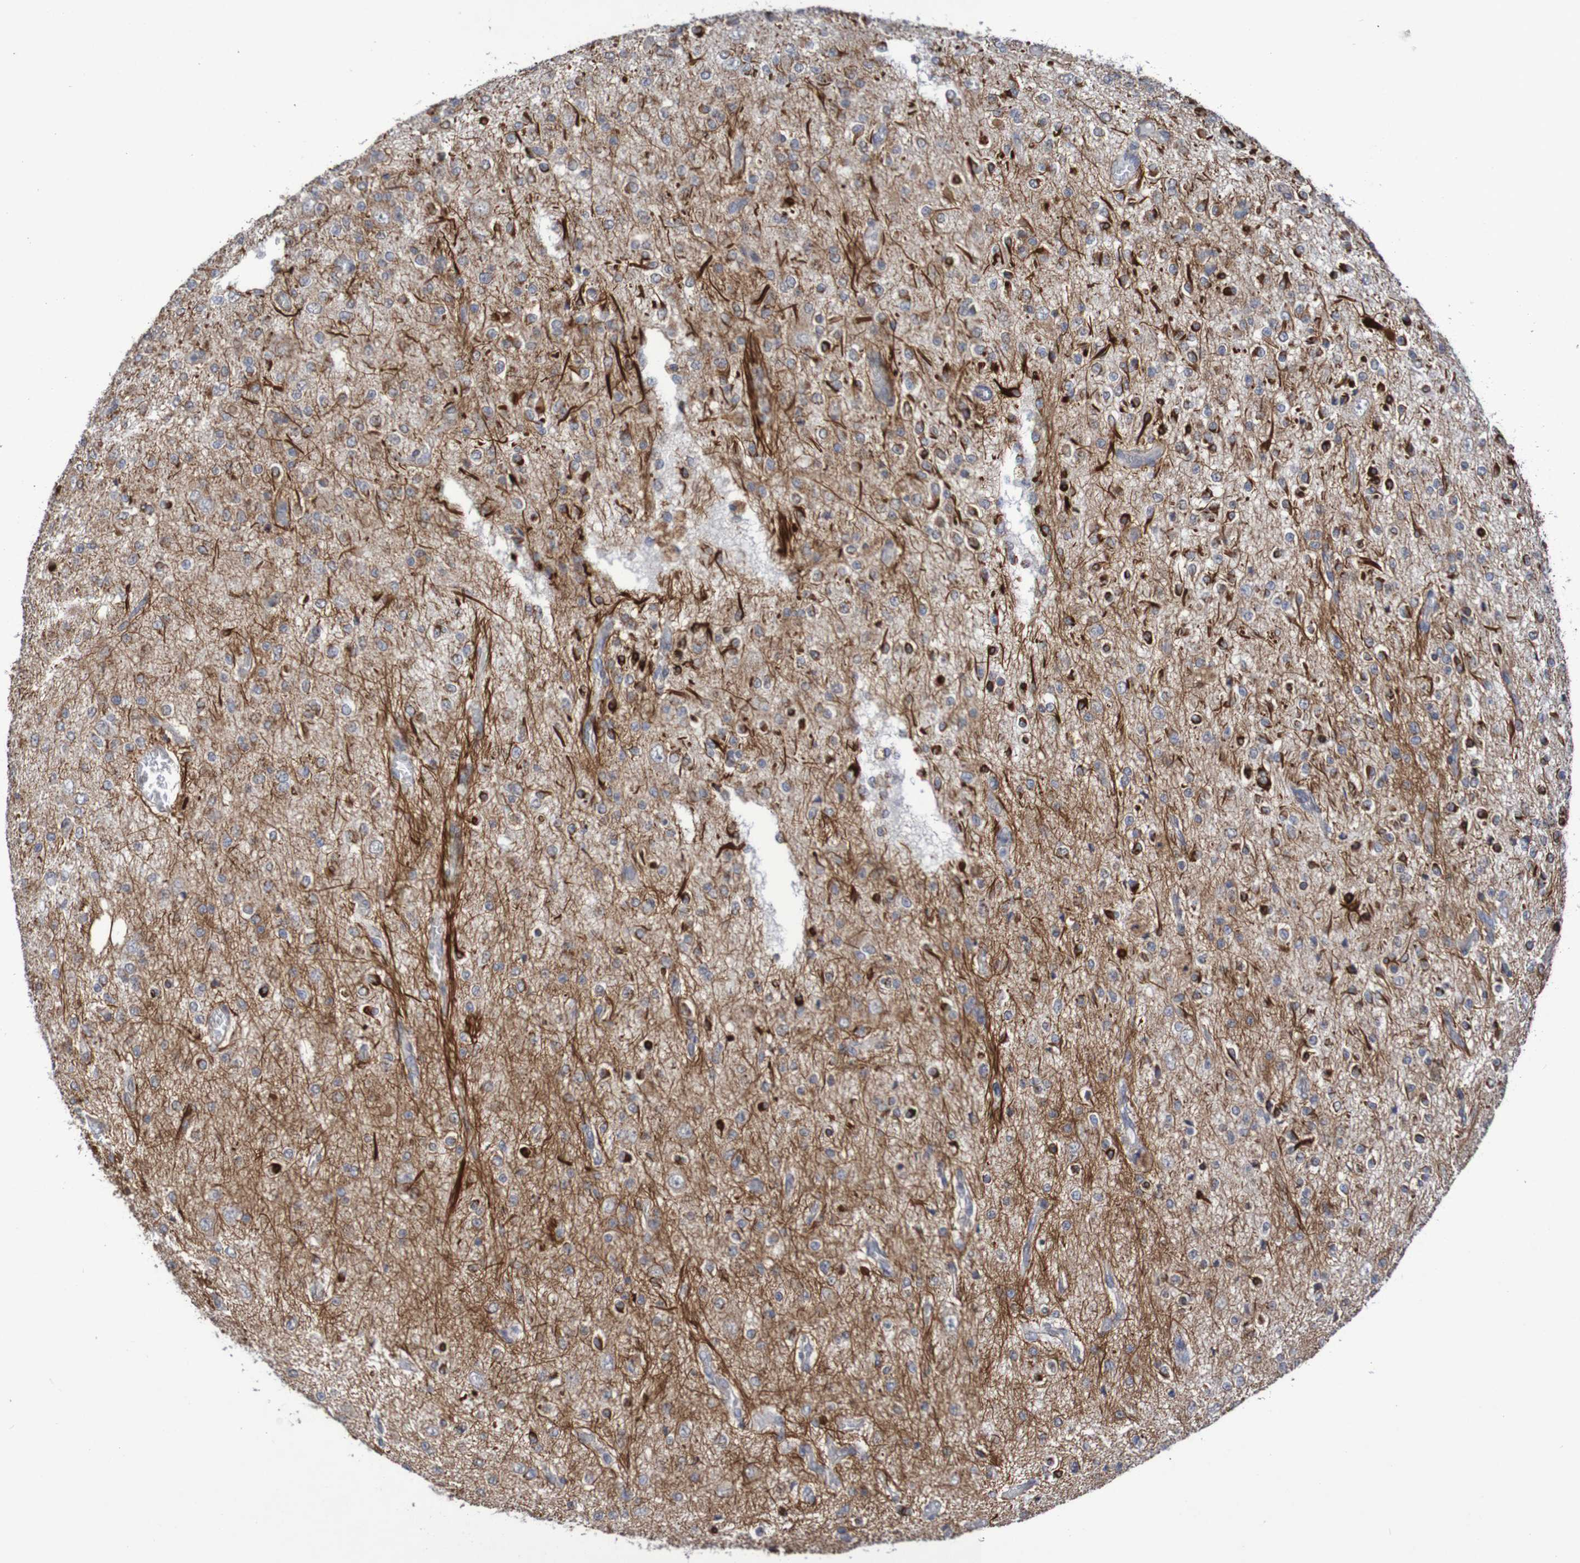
{"staining": {"intensity": "strong", "quantity": "25%-75%", "location": "cytoplasmic/membranous"}, "tissue": "glioma", "cell_type": "Tumor cells", "image_type": "cancer", "snomed": [{"axis": "morphology", "description": "Glioma, malignant, Low grade"}, {"axis": "topography", "description": "Brain"}], "caption": "Brown immunohistochemical staining in human glioma shows strong cytoplasmic/membranous positivity in approximately 25%-75% of tumor cells.", "gene": "DVL1", "patient": {"sex": "male", "age": 38}}